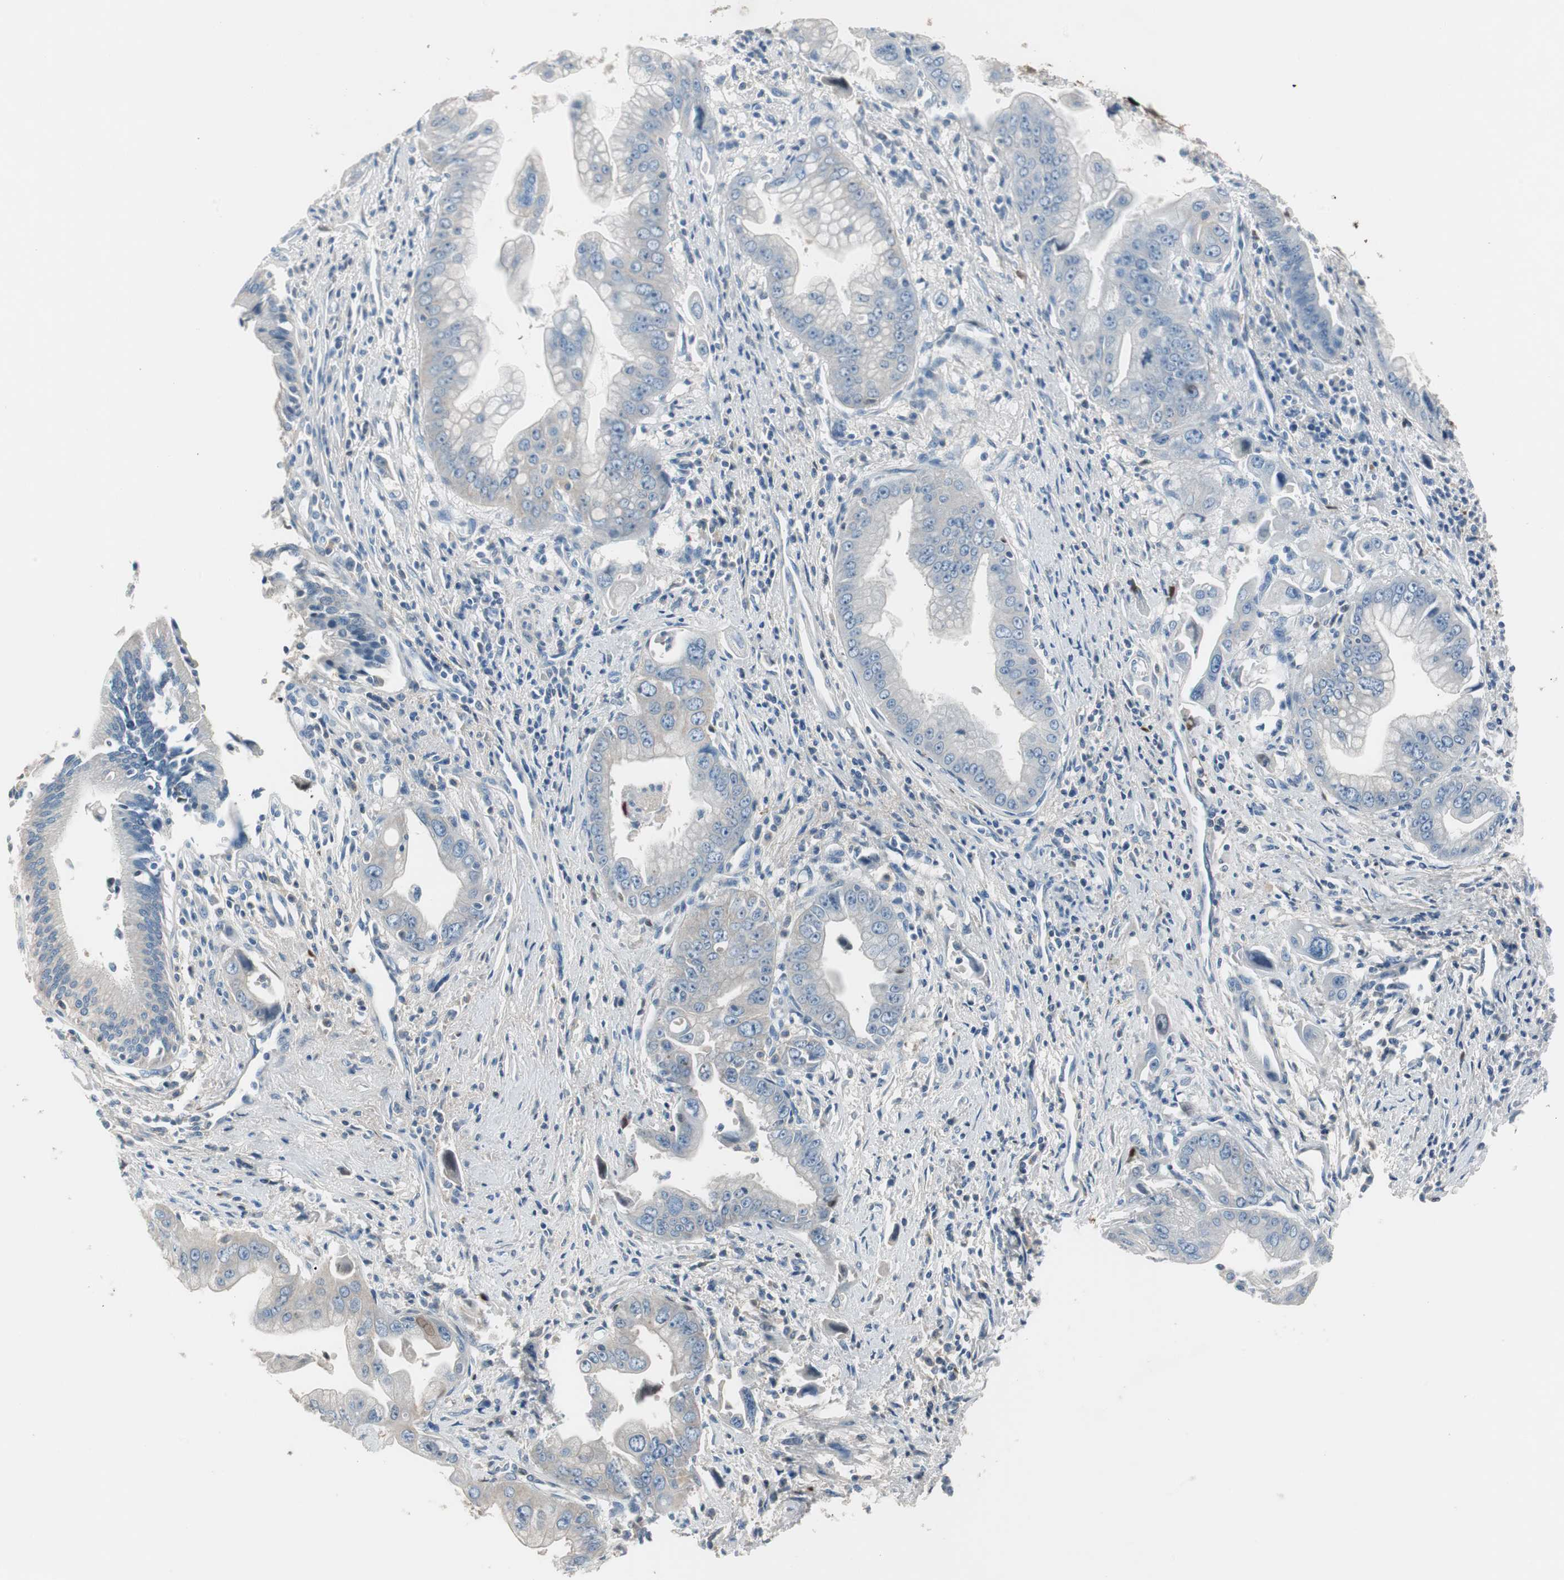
{"staining": {"intensity": "negative", "quantity": "none", "location": "none"}, "tissue": "pancreatic cancer", "cell_type": "Tumor cells", "image_type": "cancer", "snomed": [{"axis": "morphology", "description": "Adenocarcinoma, NOS"}, {"axis": "topography", "description": "Pancreas"}], "caption": "The photomicrograph shows no significant positivity in tumor cells of adenocarcinoma (pancreatic).", "gene": "SERPINF1", "patient": {"sex": "male", "age": 59}}